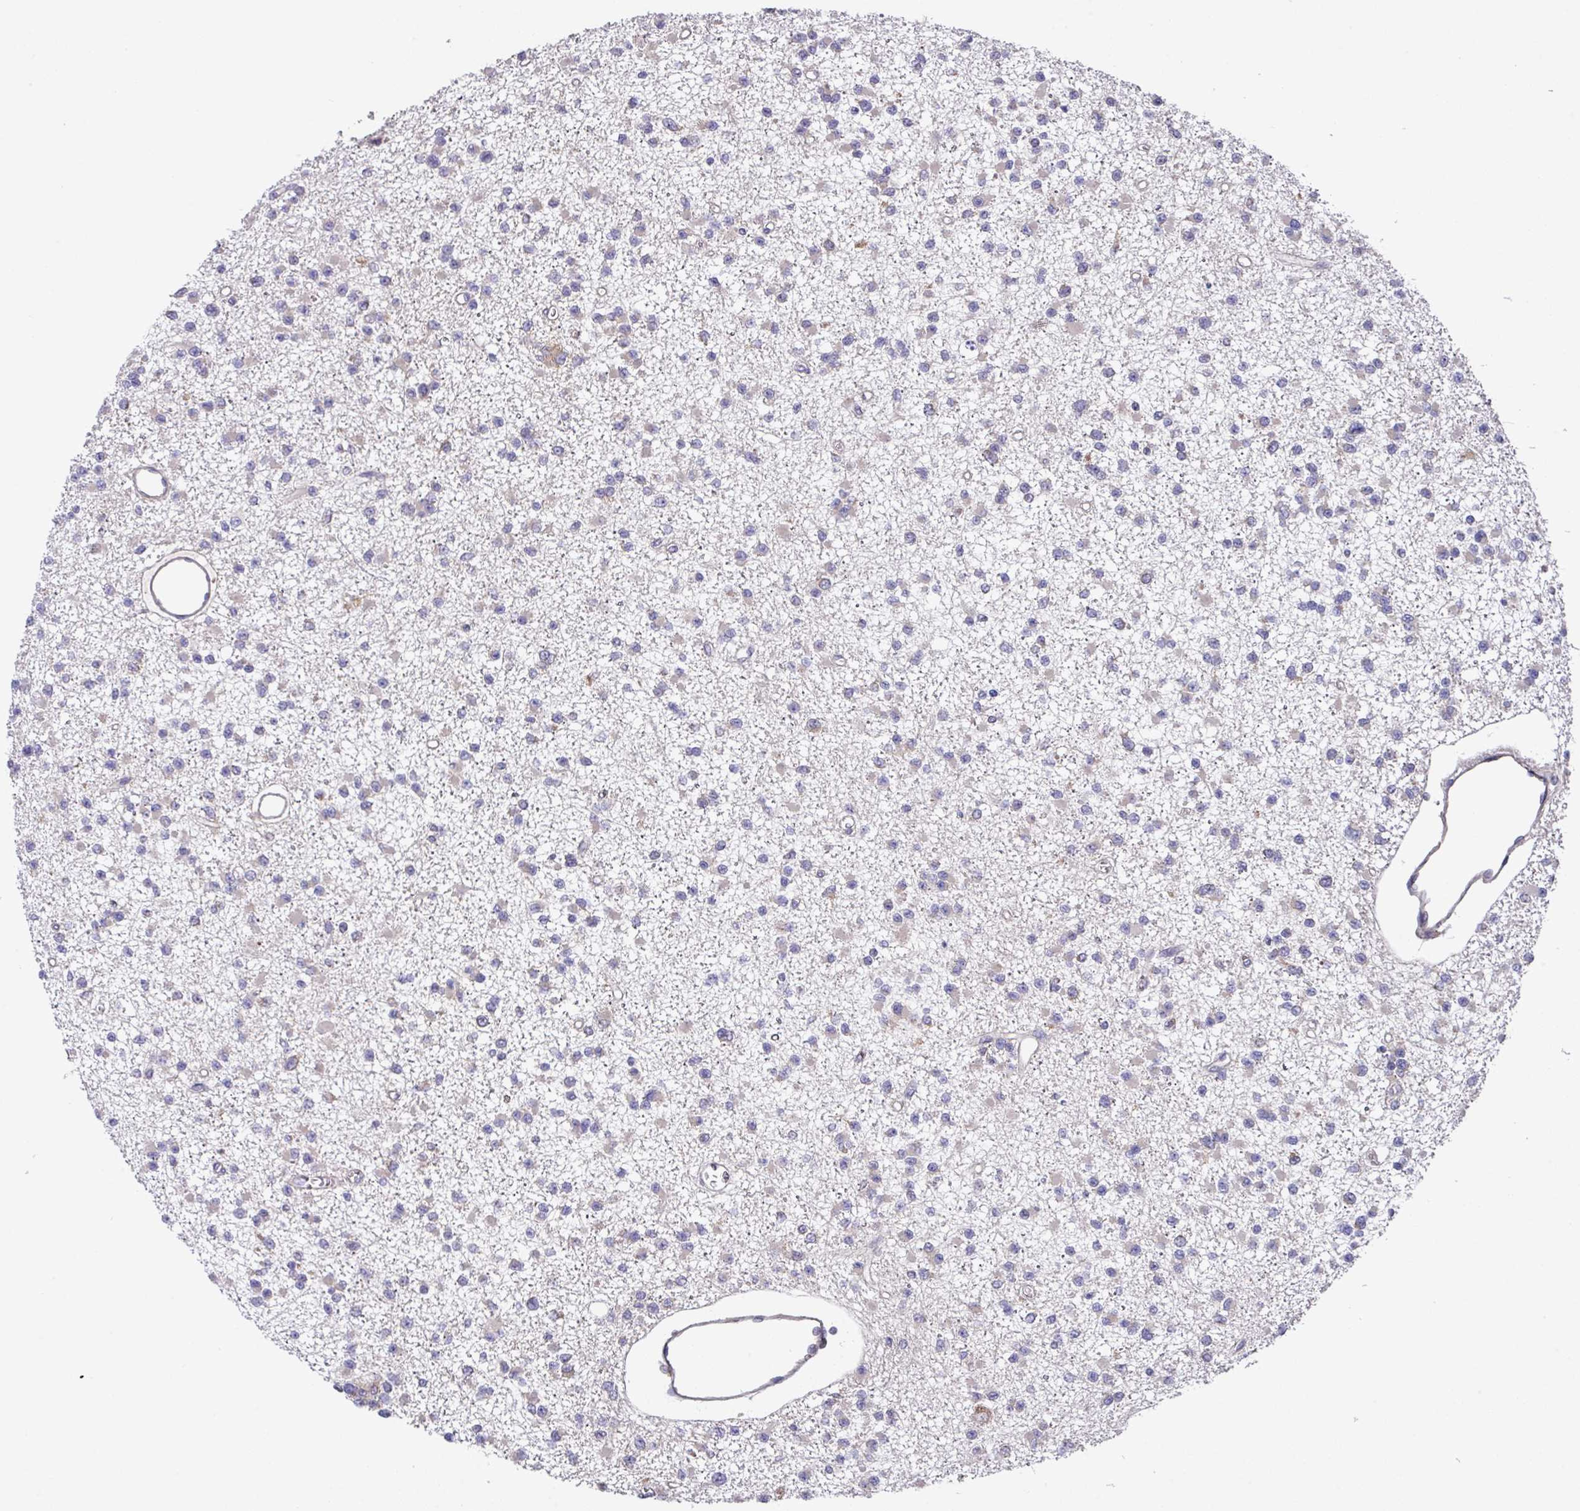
{"staining": {"intensity": "negative", "quantity": "none", "location": "none"}, "tissue": "glioma", "cell_type": "Tumor cells", "image_type": "cancer", "snomed": [{"axis": "morphology", "description": "Glioma, malignant, Low grade"}, {"axis": "topography", "description": "Brain"}], "caption": "Protein analysis of glioma reveals no significant expression in tumor cells.", "gene": "EIF4B", "patient": {"sex": "female", "age": 22}}